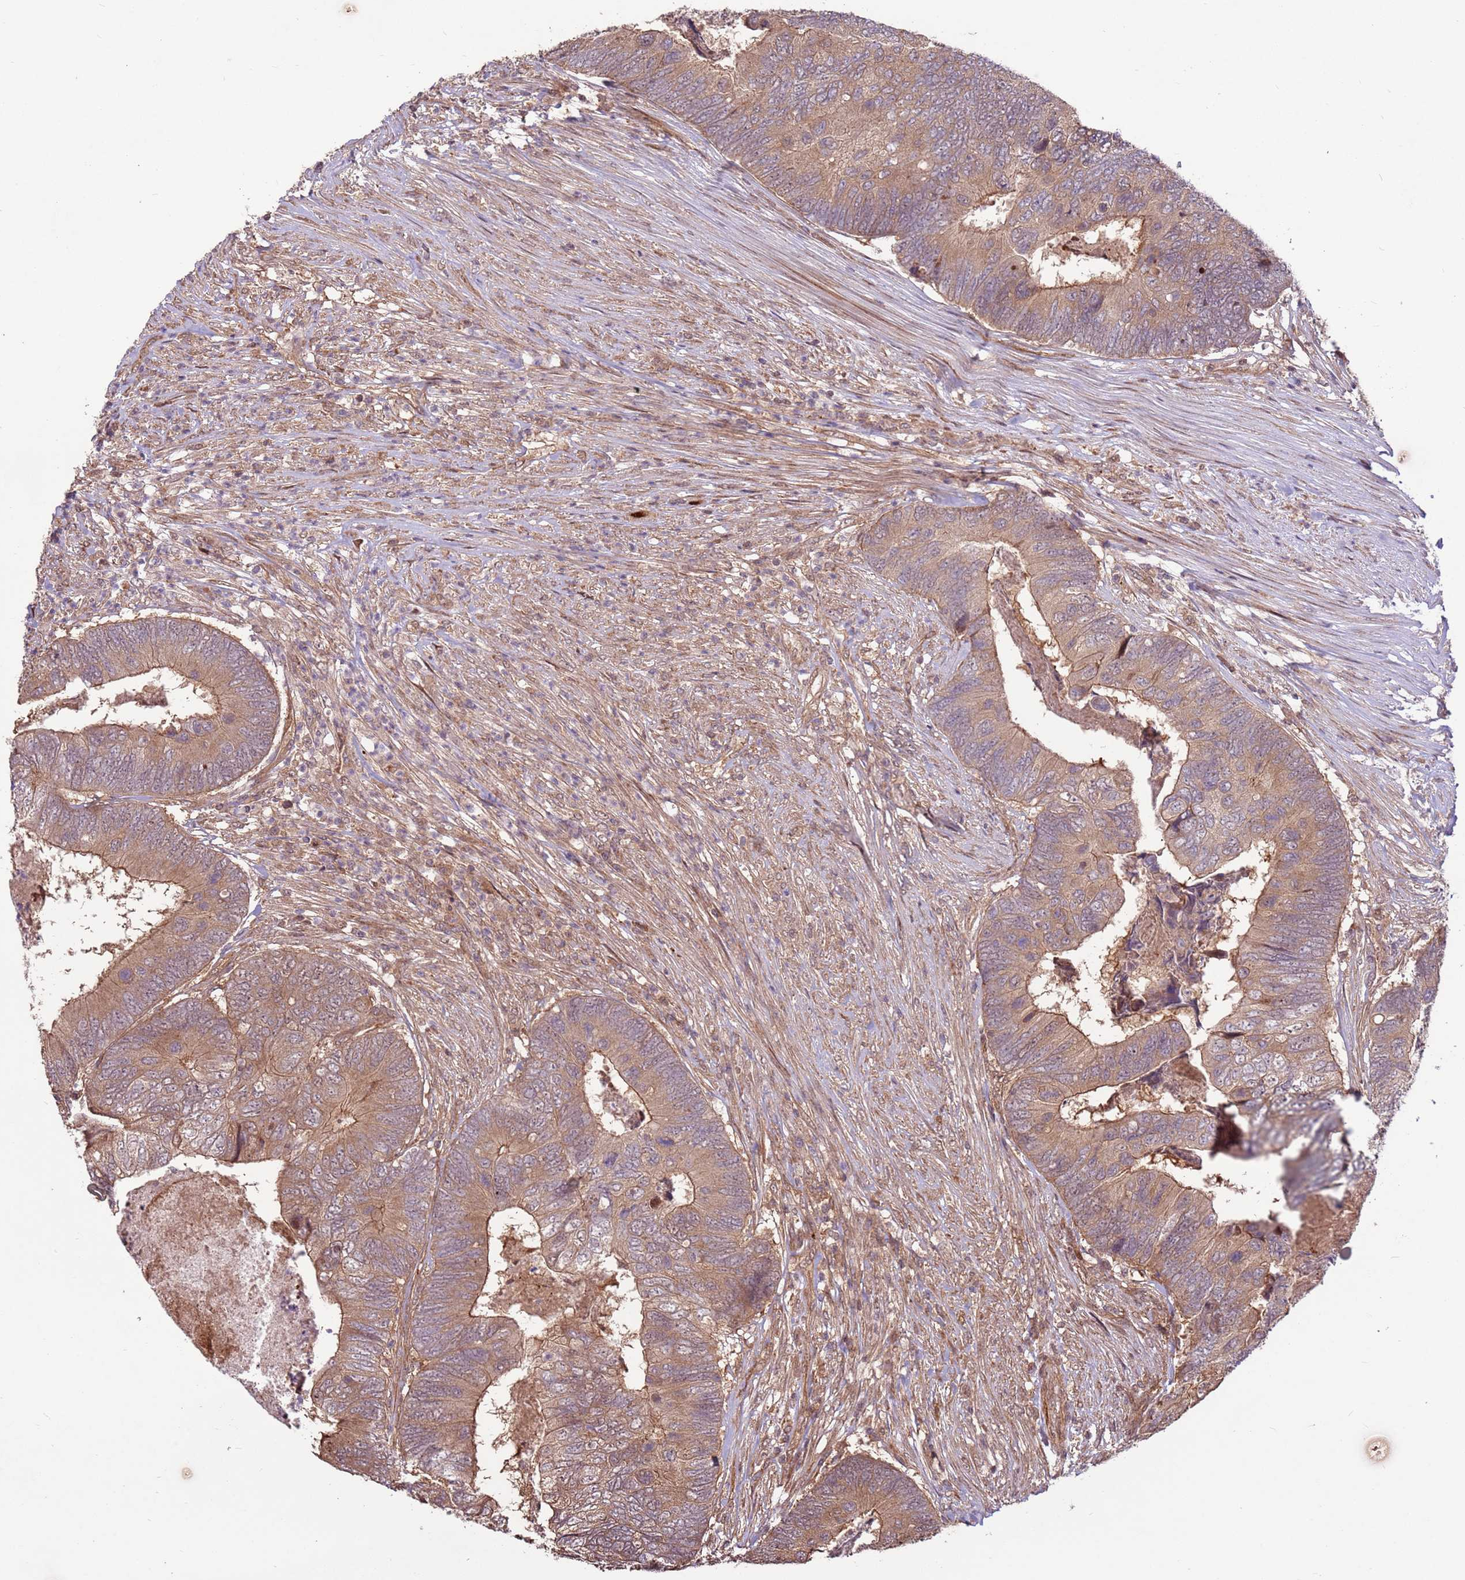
{"staining": {"intensity": "moderate", "quantity": ">75%", "location": "cytoplasmic/membranous"}, "tissue": "colorectal cancer", "cell_type": "Tumor cells", "image_type": "cancer", "snomed": [{"axis": "morphology", "description": "Adenocarcinoma, NOS"}, {"axis": "topography", "description": "Colon"}], "caption": "Protein staining displays moderate cytoplasmic/membranous positivity in about >75% of tumor cells in colorectal adenocarcinoma.", "gene": "CCDC112", "patient": {"sex": "female", "age": 67}}